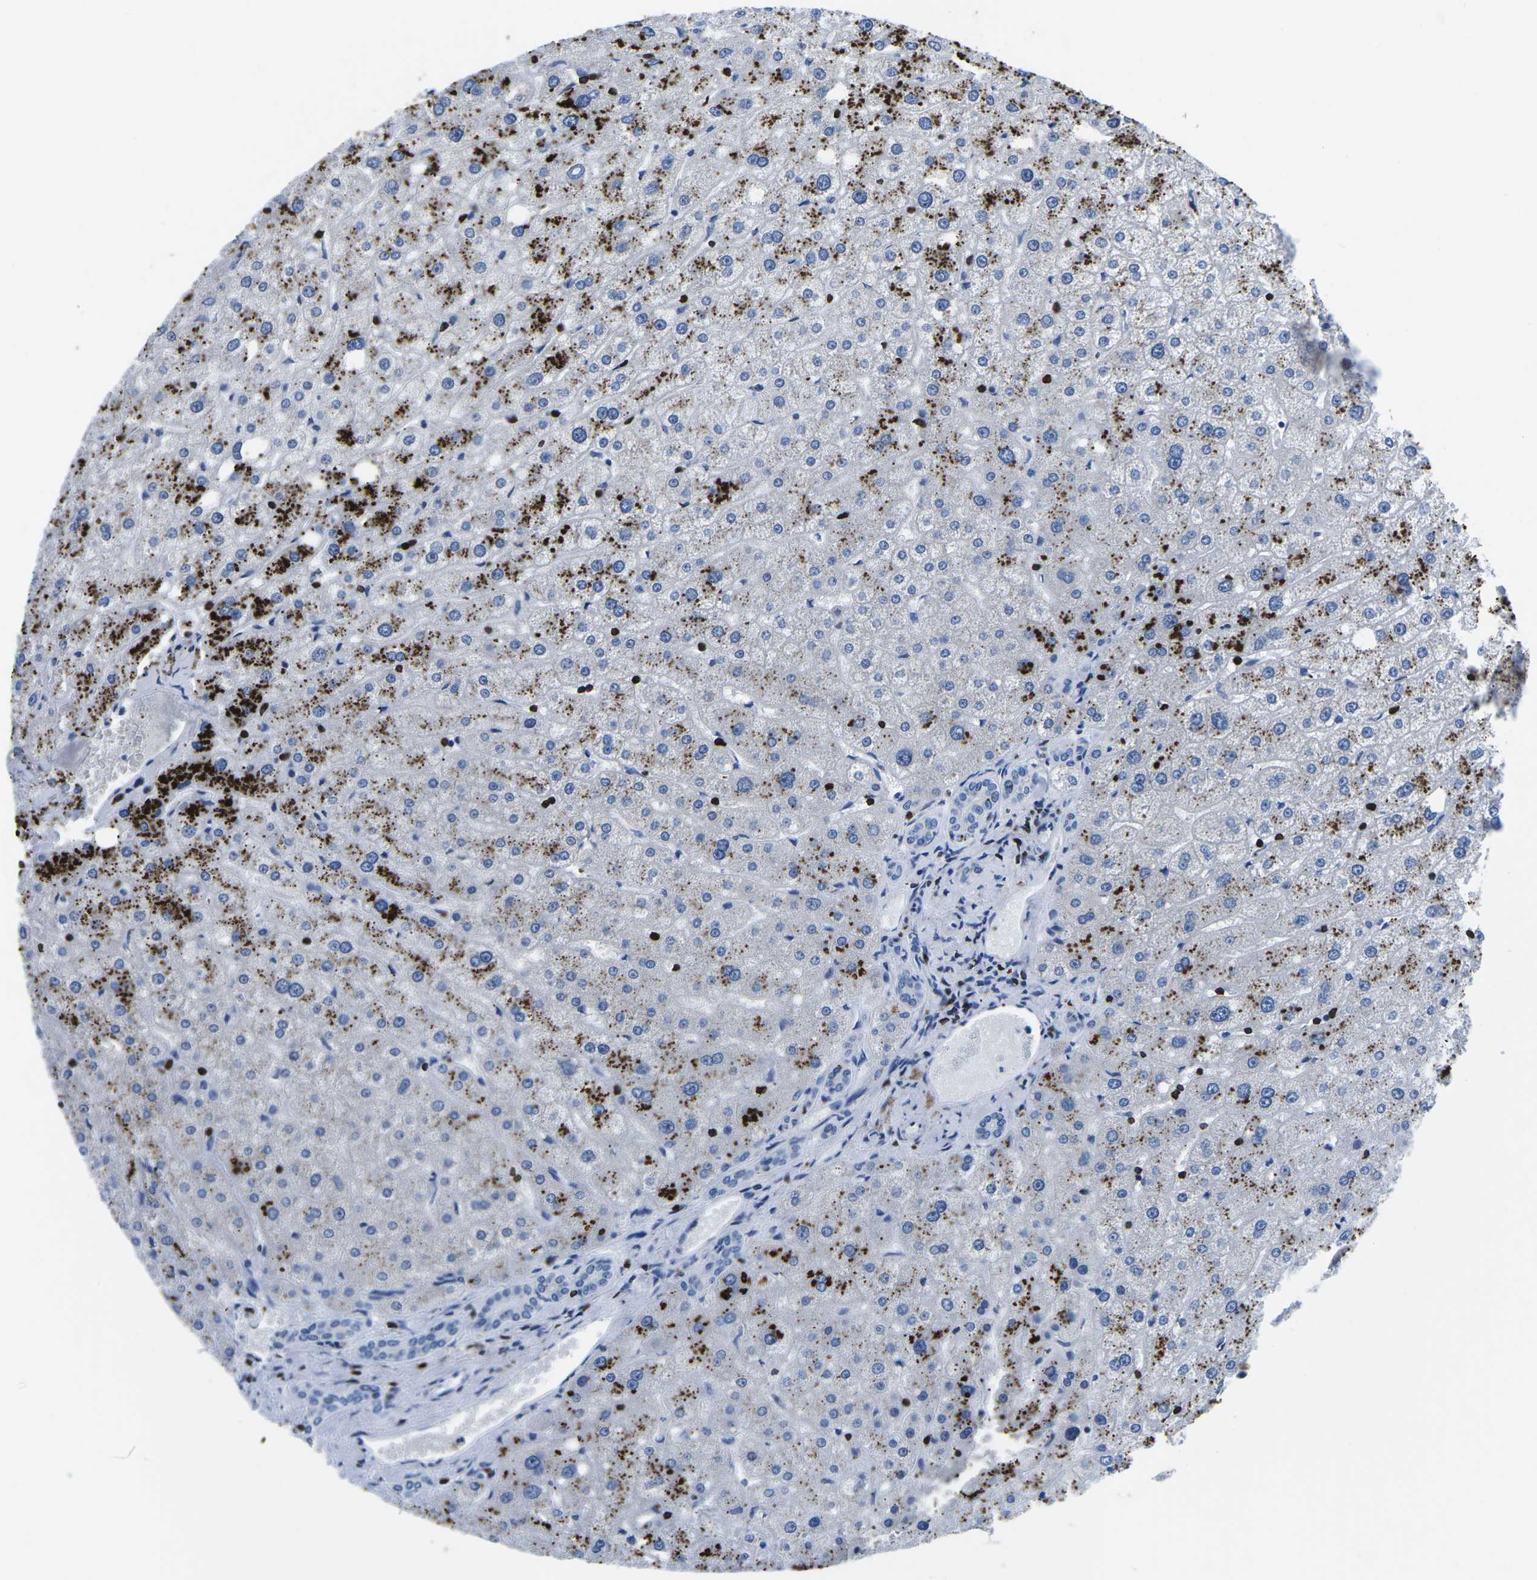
{"staining": {"intensity": "negative", "quantity": "none", "location": "none"}, "tissue": "liver", "cell_type": "Cholangiocytes", "image_type": "normal", "snomed": [{"axis": "morphology", "description": "Normal tissue, NOS"}, {"axis": "topography", "description": "Liver"}], "caption": "The IHC micrograph has no significant positivity in cholangiocytes of liver.", "gene": "CTSW", "patient": {"sex": "male", "age": 73}}